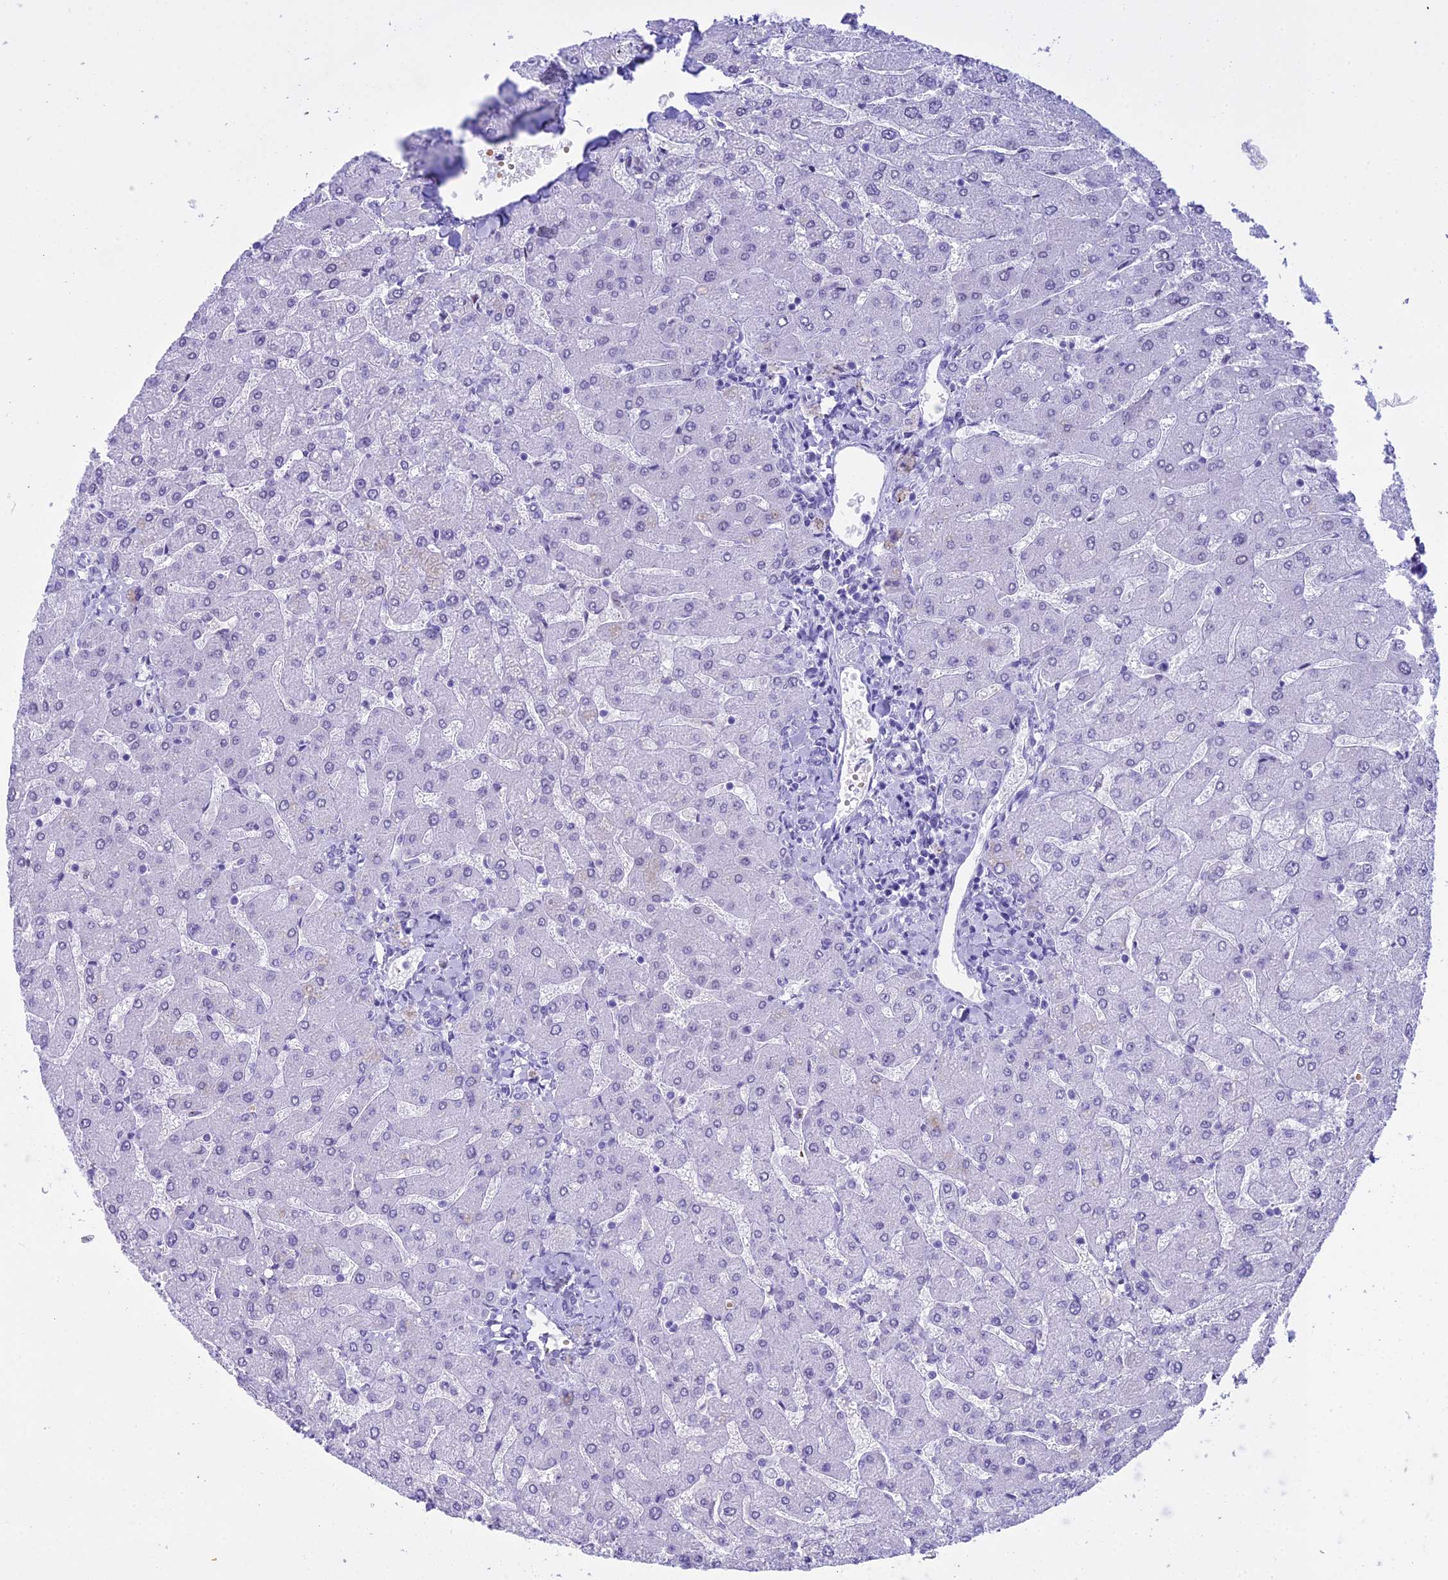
{"staining": {"intensity": "negative", "quantity": "none", "location": "none"}, "tissue": "liver", "cell_type": "Cholangiocytes", "image_type": "normal", "snomed": [{"axis": "morphology", "description": "Normal tissue, NOS"}, {"axis": "topography", "description": "Liver"}], "caption": "This is a micrograph of immunohistochemistry (IHC) staining of benign liver, which shows no expression in cholangiocytes.", "gene": "RNPS1", "patient": {"sex": "male", "age": 55}}